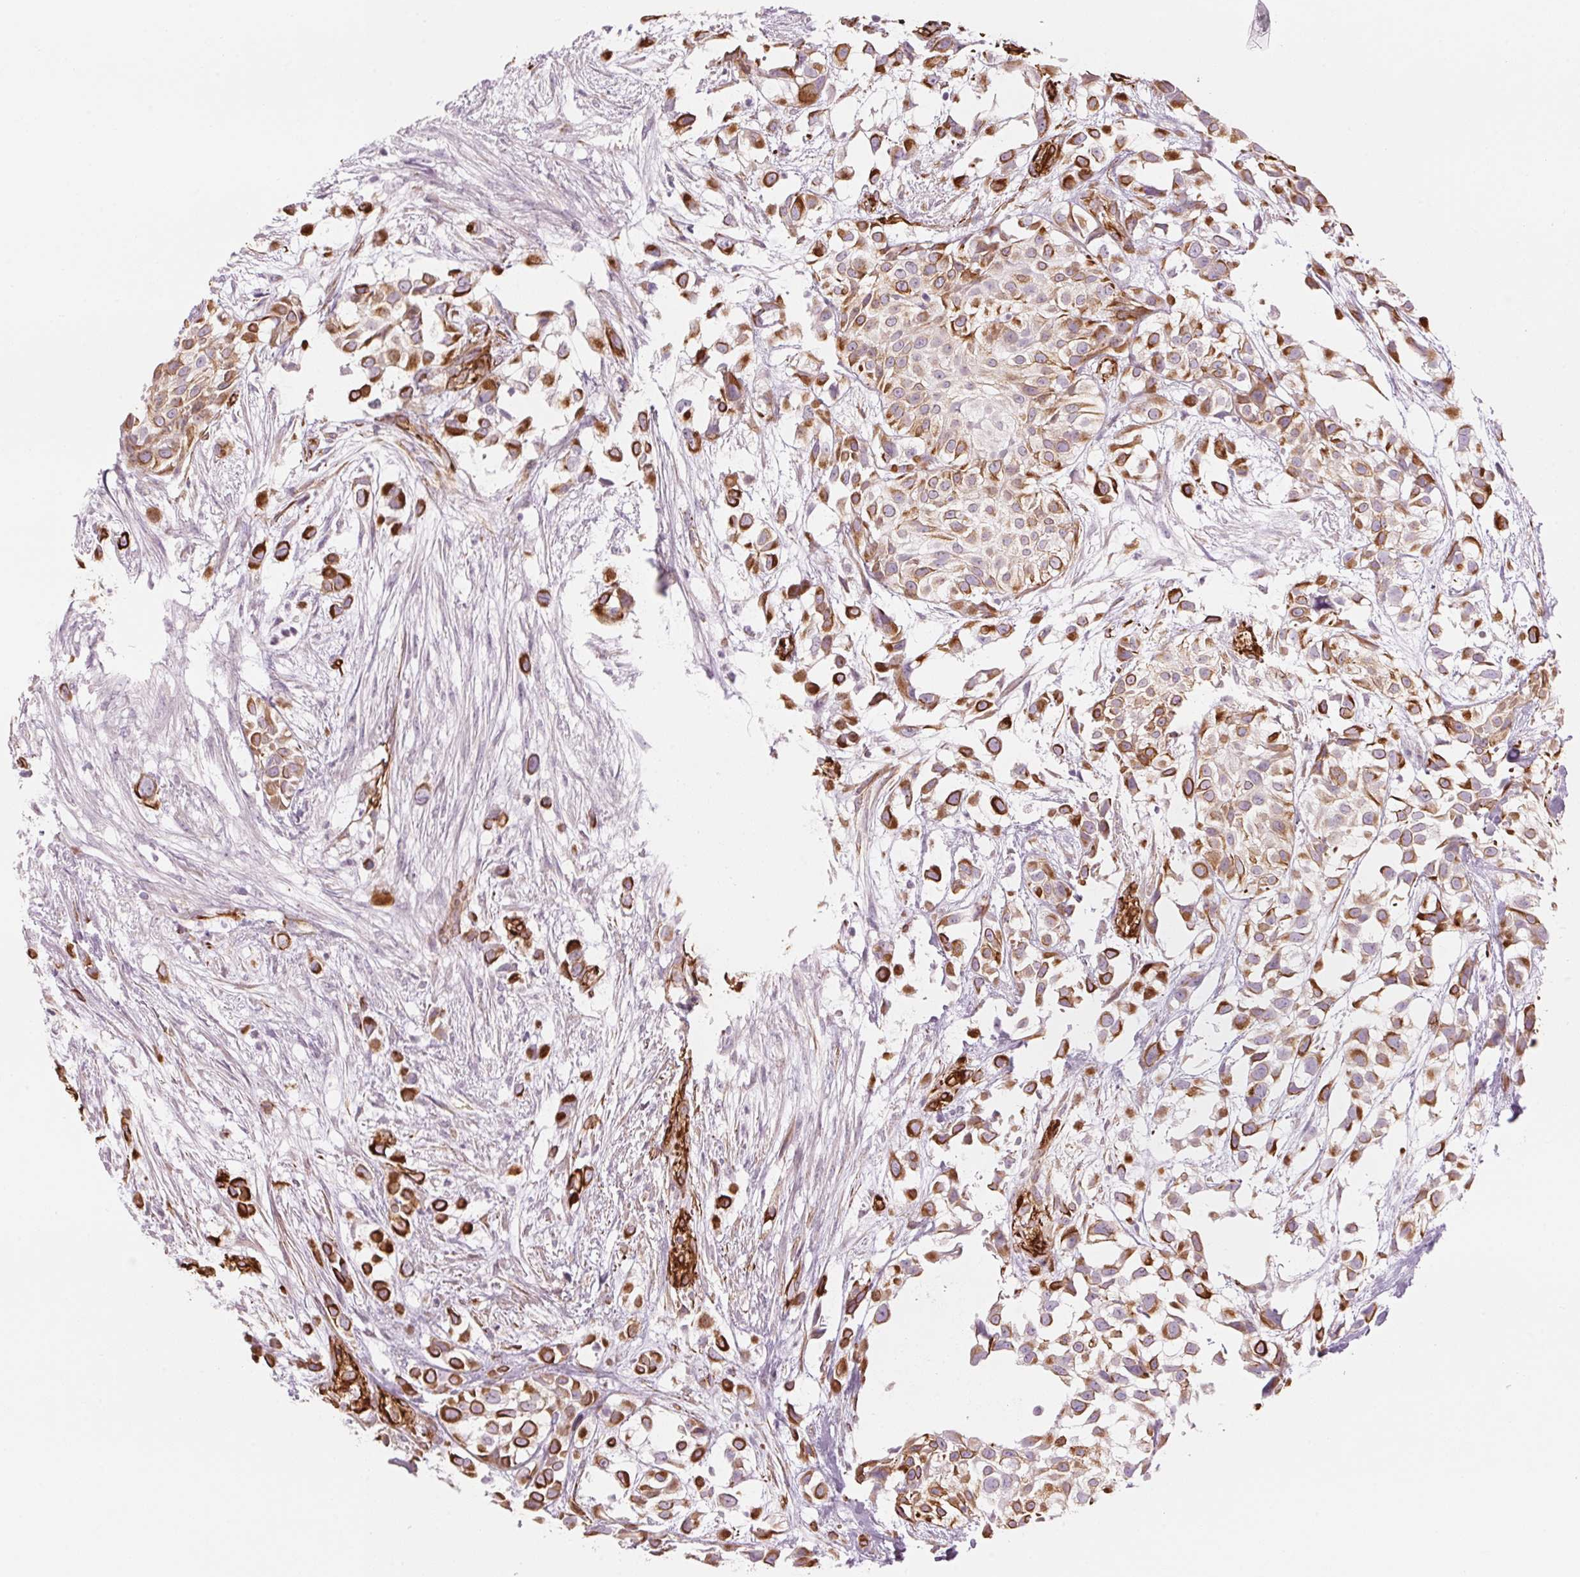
{"staining": {"intensity": "strong", "quantity": "25%-75%", "location": "cytoplasmic/membranous"}, "tissue": "urothelial cancer", "cell_type": "Tumor cells", "image_type": "cancer", "snomed": [{"axis": "morphology", "description": "Urothelial carcinoma, High grade"}, {"axis": "topography", "description": "Urinary bladder"}], "caption": "The histopathology image reveals a brown stain indicating the presence of a protein in the cytoplasmic/membranous of tumor cells in urothelial cancer.", "gene": "CLPS", "patient": {"sex": "male", "age": 56}}